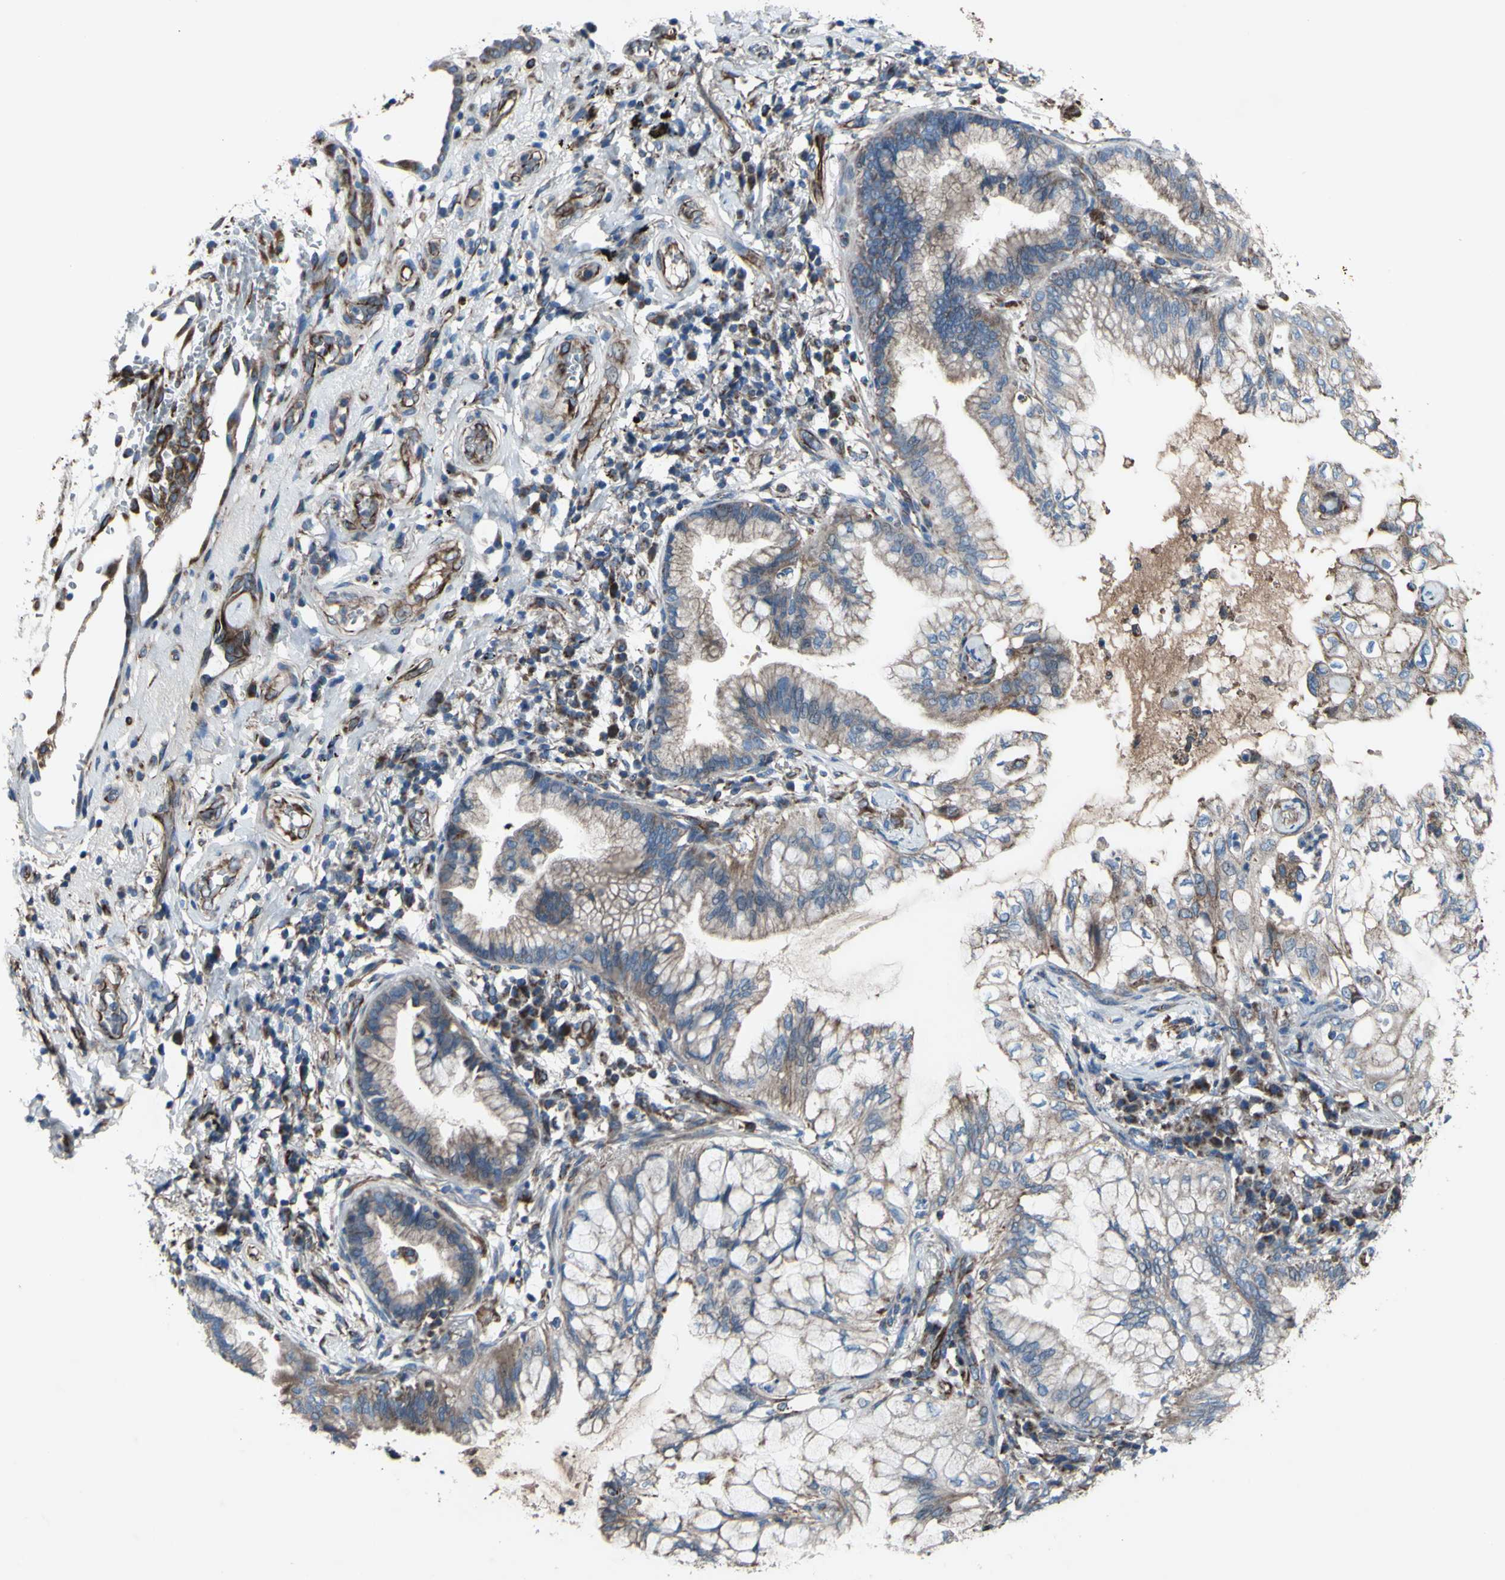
{"staining": {"intensity": "weak", "quantity": ">75%", "location": "cytoplasmic/membranous"}, "tissue": "lung cancer", "cell_type": "Tumor cells", "image_type": "cancer", "snomed": [{"axis": "morphology", "description": "Adenocarcinoma, NOS"}, {"axis": "topography", "description": "Lung"}], "caption": "Lung adenocarcinoma stained for a protein (brown) shows weak cytoplasmic/membranous positive positivity in approximately >75% of tumor cells.", "gene": "EMC7", "patient": {"sex": "female", "age": 70}}